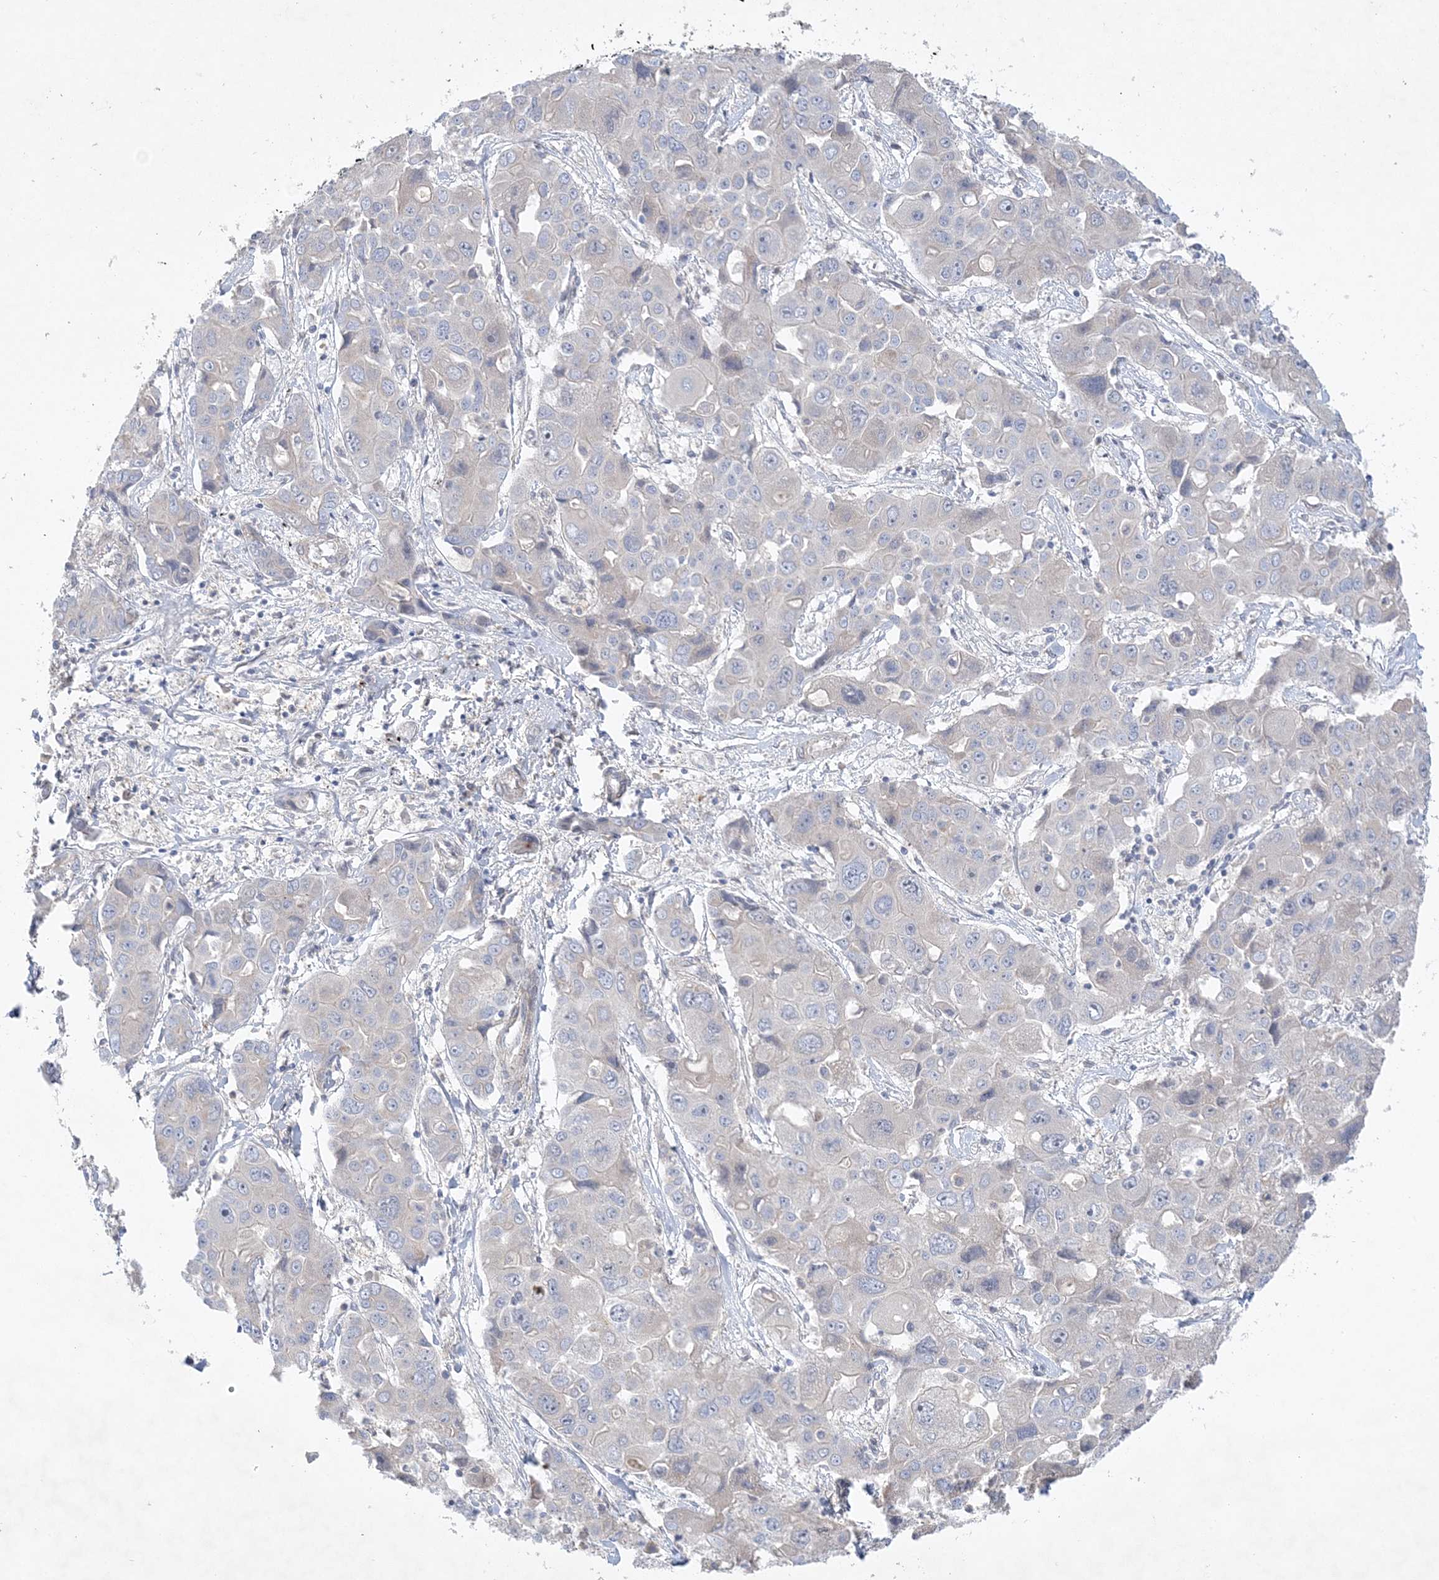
{"staining": {"intensity": "negative", "quantity": "none", "location": "none"}, "tissue": "liver cancer", "cell_type": "Tumor cells", "image_type": "cancer", "snomed": [{"axis": "morphology", "description": "Cholangiocarcinoma"}, {"axis": "topography", "description": "Liver"}], "caption": "Tumor cells are negative for brown protein staining in liver cancer (cholangiocarcinoma).", "gene": "ANKRD35", "patient": {"sex": "male", "age": 67}}